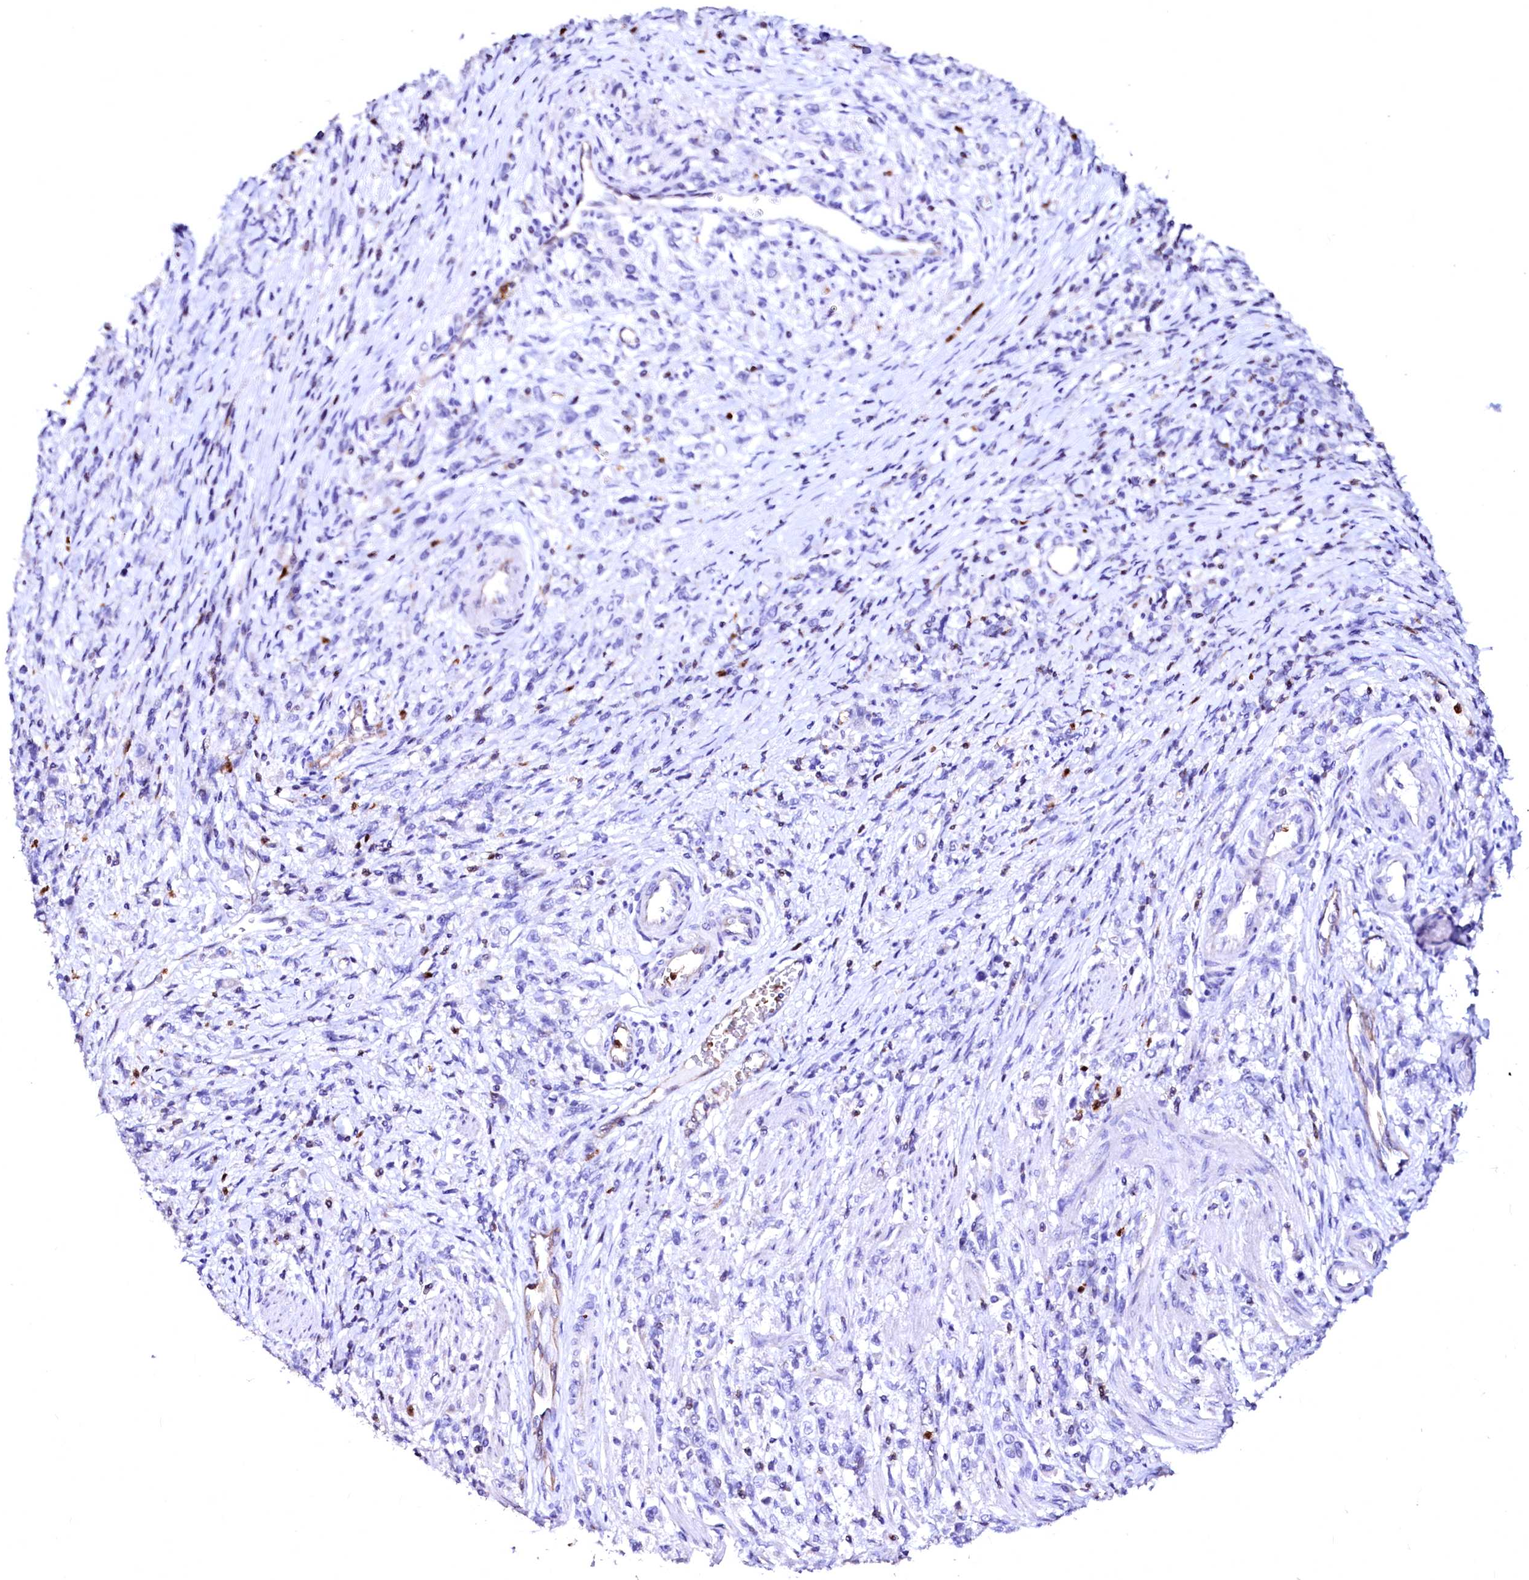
{"staining": {"intensity": "negative", "quantity": "none", "location": "none"}, "tissue": "stomach cancer", "cell_type": "Tumor cells", "image_type": "cancer", "snomed": [{"axis": "morphology", "description": "Adenocarcinoma, NOS"}, {"axis": "topography", "description": "Stomach"}], "caption": "An IHC photomicrograph of stomach cancer (adenocarcinoma) is shown. There is no staining in tumor cells of stomach cancer (adenocarcinoma).", "gene": "RAB27A", "patient": {"sex": "female", "age": 59}}